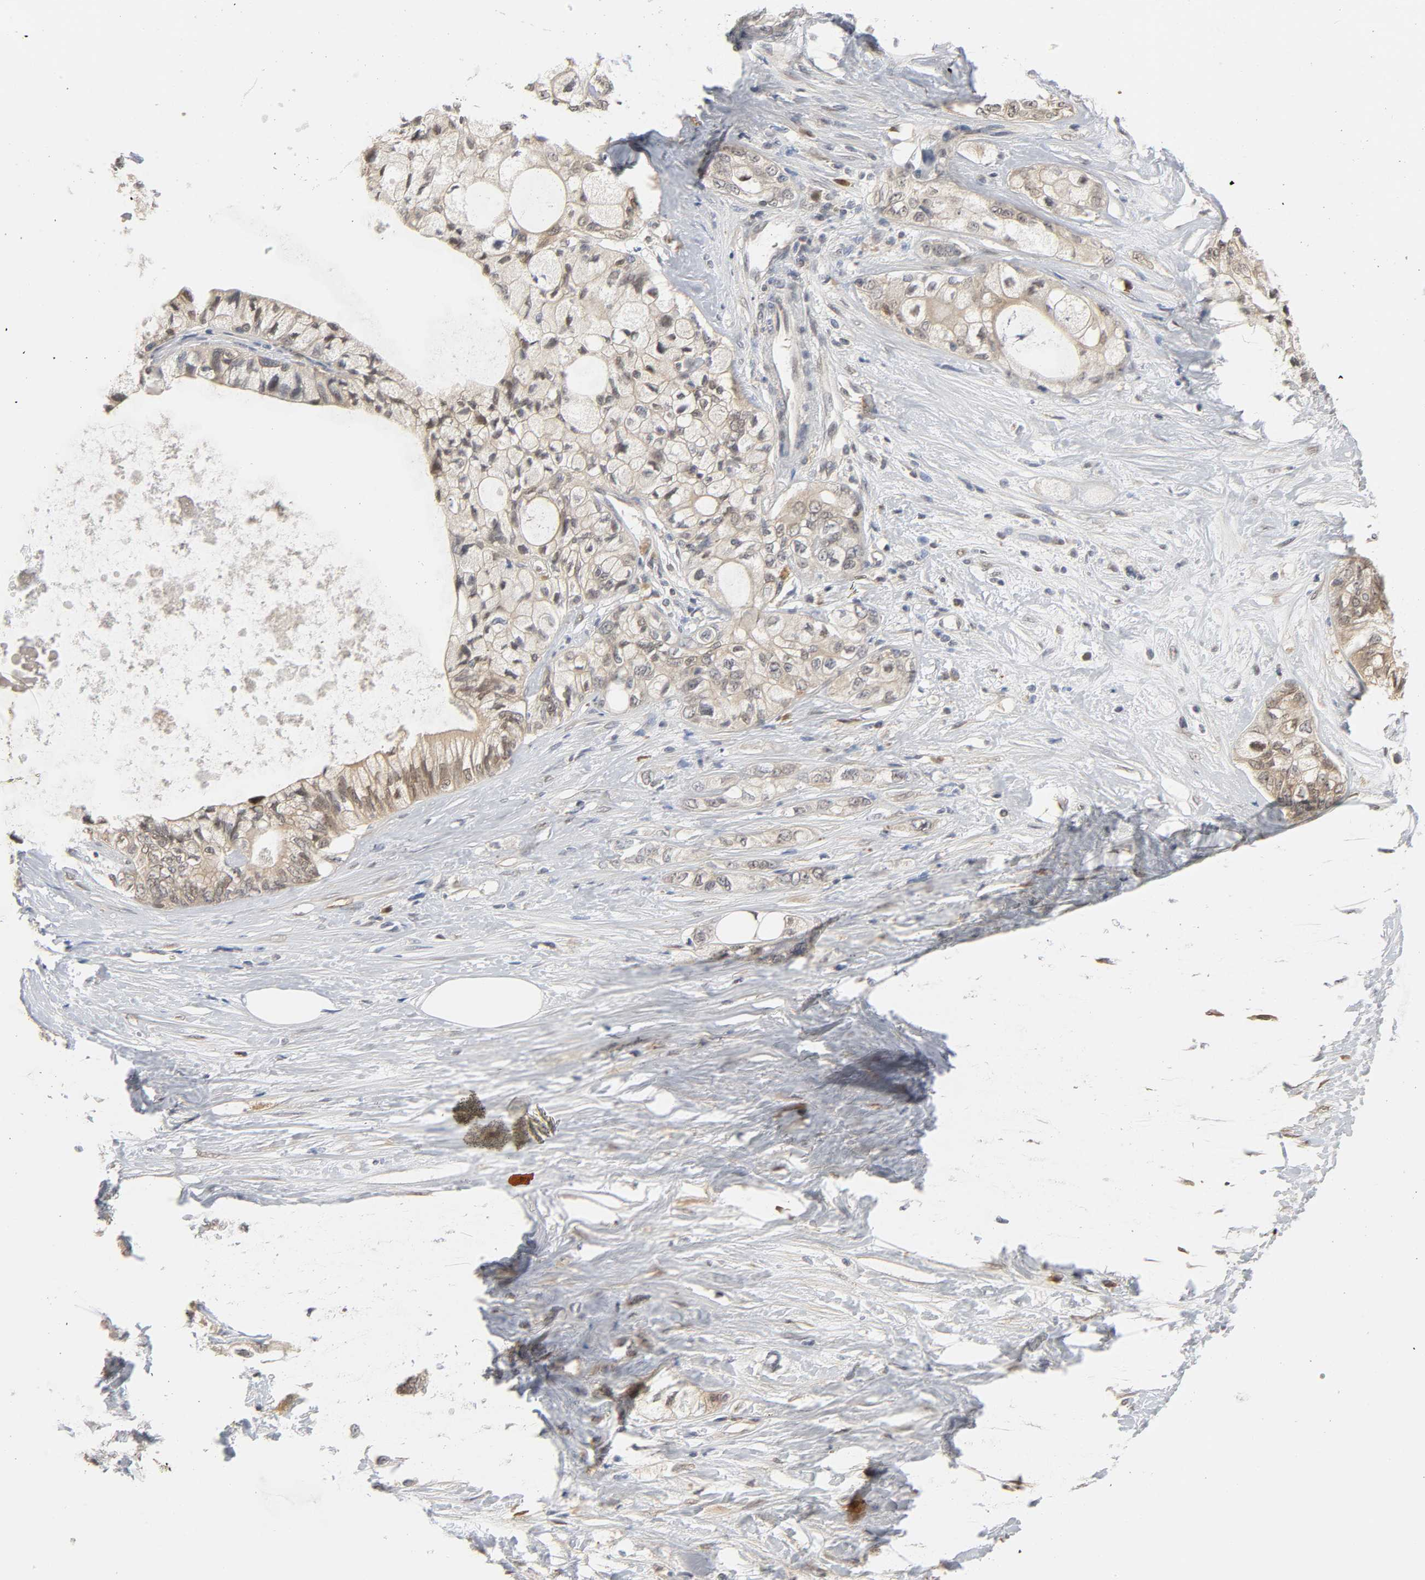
{"staining": {"intensity": "weak", "quantity": ">75%", "location": "cytoplasmic/membranous"}, "tissue": "pancreatic cancer", "cell_type": "Tumor cells", "image_type": "cancer", "snomed": [{"axis": "morphology", "description": "Adenocarcinoma, NOS"}, {"axis": "topography", "description": "Pancreas"}], "caption": "Immunohistochemical staining of pancreatic cancer displays weak cytoplasmic/membranous protein expression in about >75% of tumor cells. (DAB (3,3'-diaminobenzidine) IHC, brown staining for protein, blue staining for nuclei).", "gene": "MIF", "patient": {"sex": "male", "age": 70}}